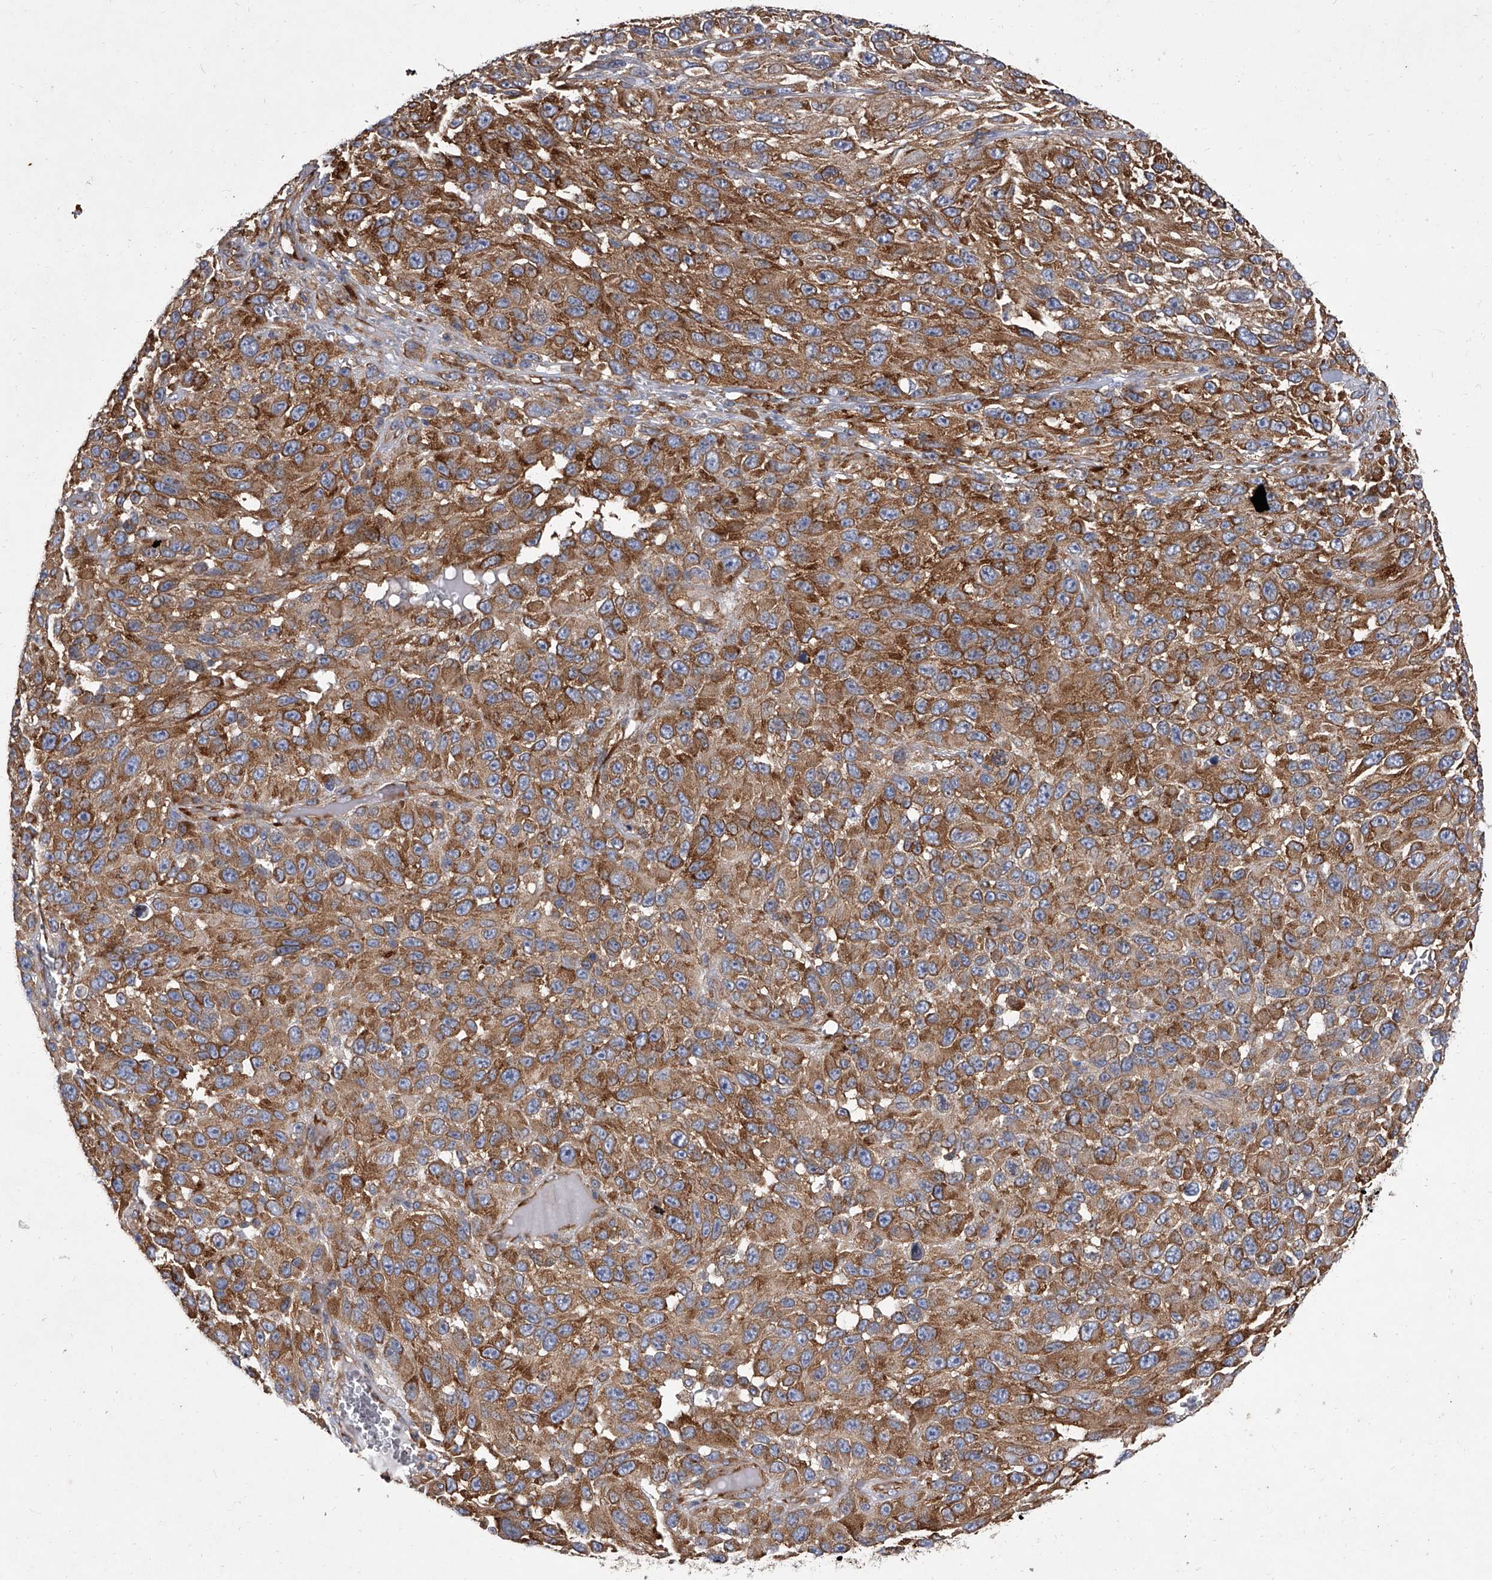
{"staining": {"intensity": "moderate", "quantity": ">75%", "location": "cytoplasmic/membranous"}, "tissue": "melanoma", "cell_type": "Tumor cells", "image_type": "cancer", "snomed": [{"axis": "morphology", "description": "Malignant melanoma, NOS"}, {"axis": "topography", "description": "Skin"}], "caption": "Melanoma stained with a protein marker shows moderate staining in tumor cells.", "gene": "EIF2S2", "patient": {"sex": "female", "age": 96}}